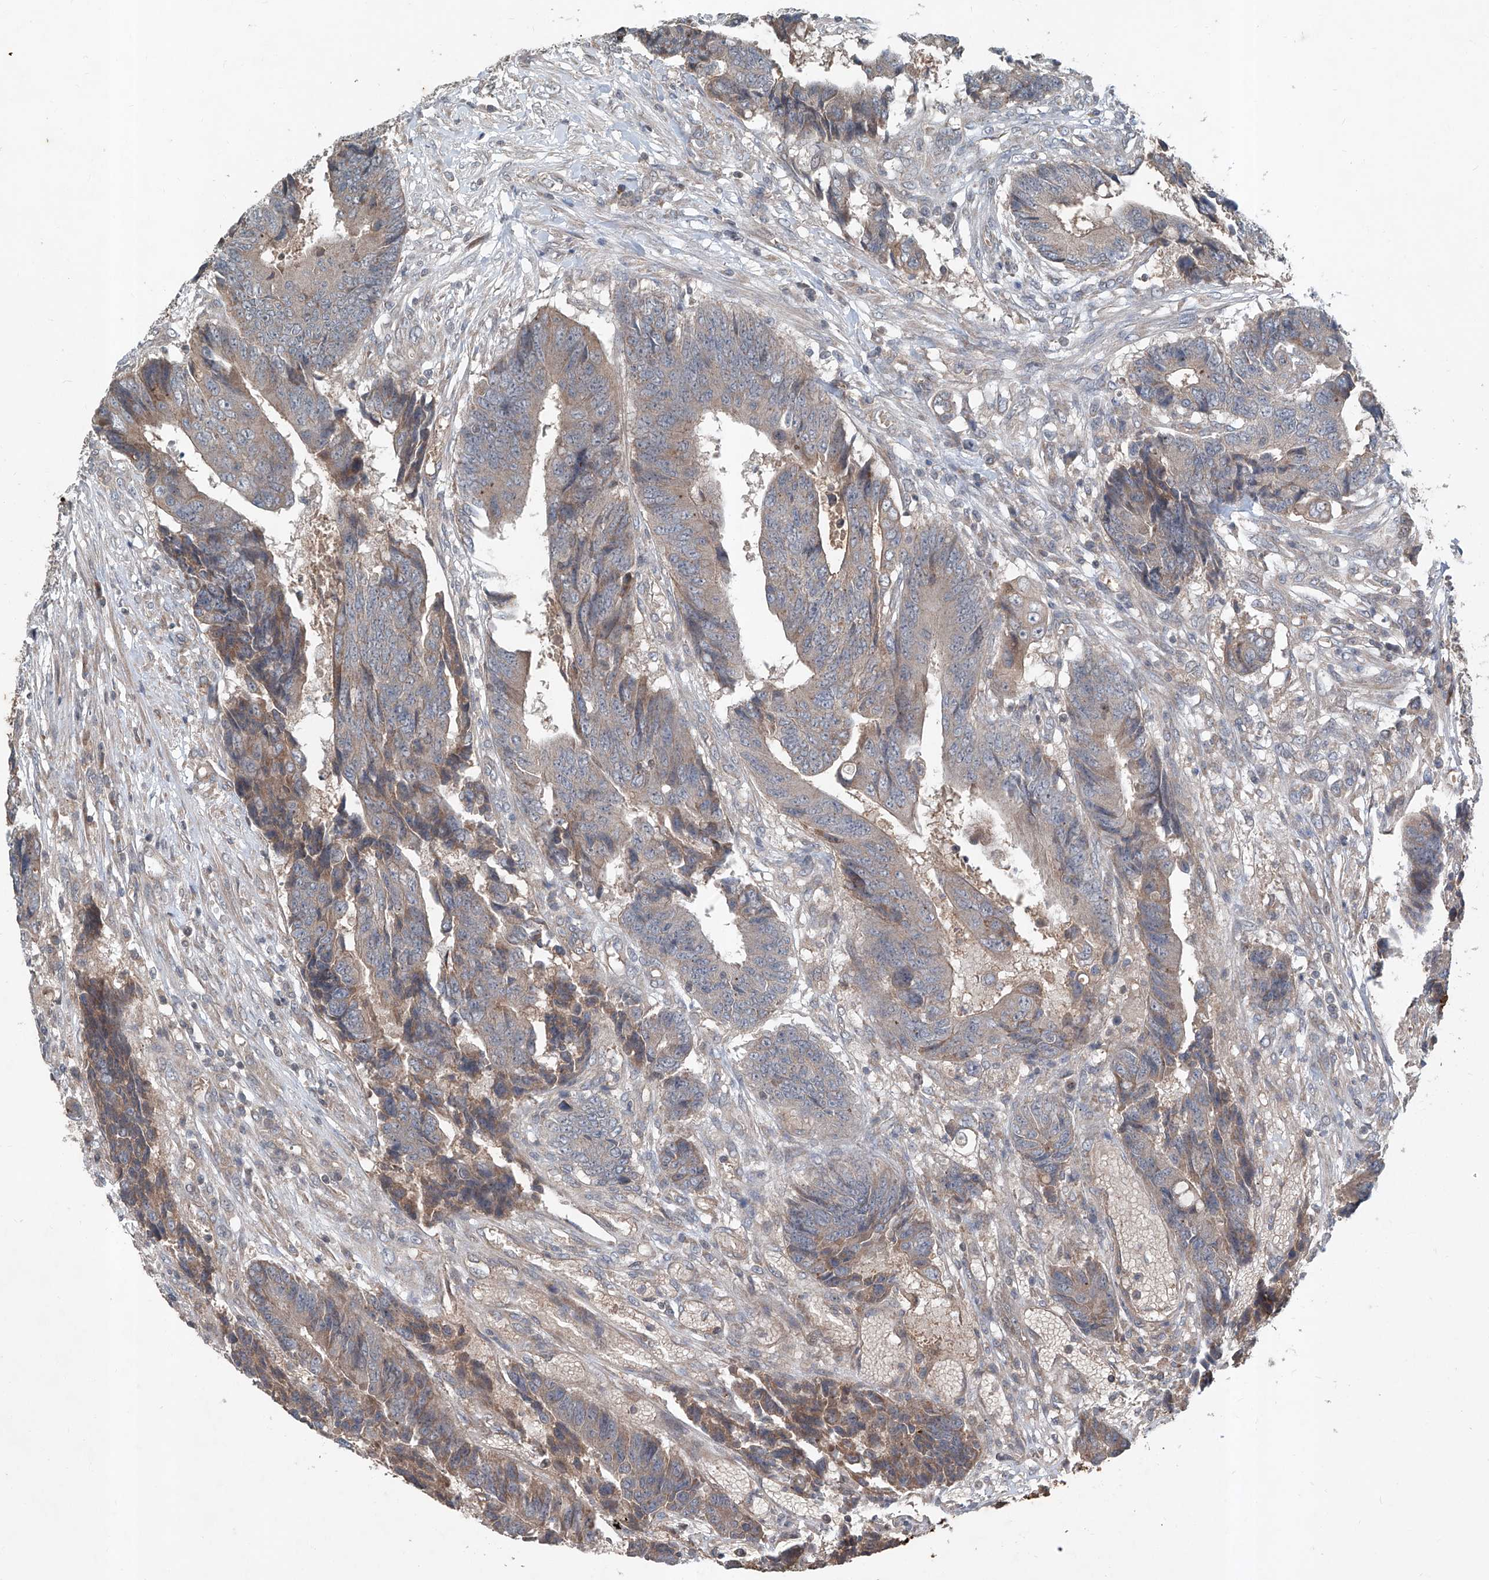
{"staining": {"intensity": "weak", "quantity": ">75%", "location": "cytoplasmic/membranous"}, "tissue": "colorectal cancer", "cell_type": "Tumor cells", "image_type": "cancer", "snomed": [{"axis": "morphology", "description": "Adenocarcinoma, NOS"}, {"axis": "topography", "description": "Rectum"}], "caption": "Tumor cells demonstrate low levels of weak cytoplasmic/membranous positivity in approximately >75% of cells in human colorectal cancer.", "gene": "ADAM23", "patient": {"sex": "male", "age": 84}}